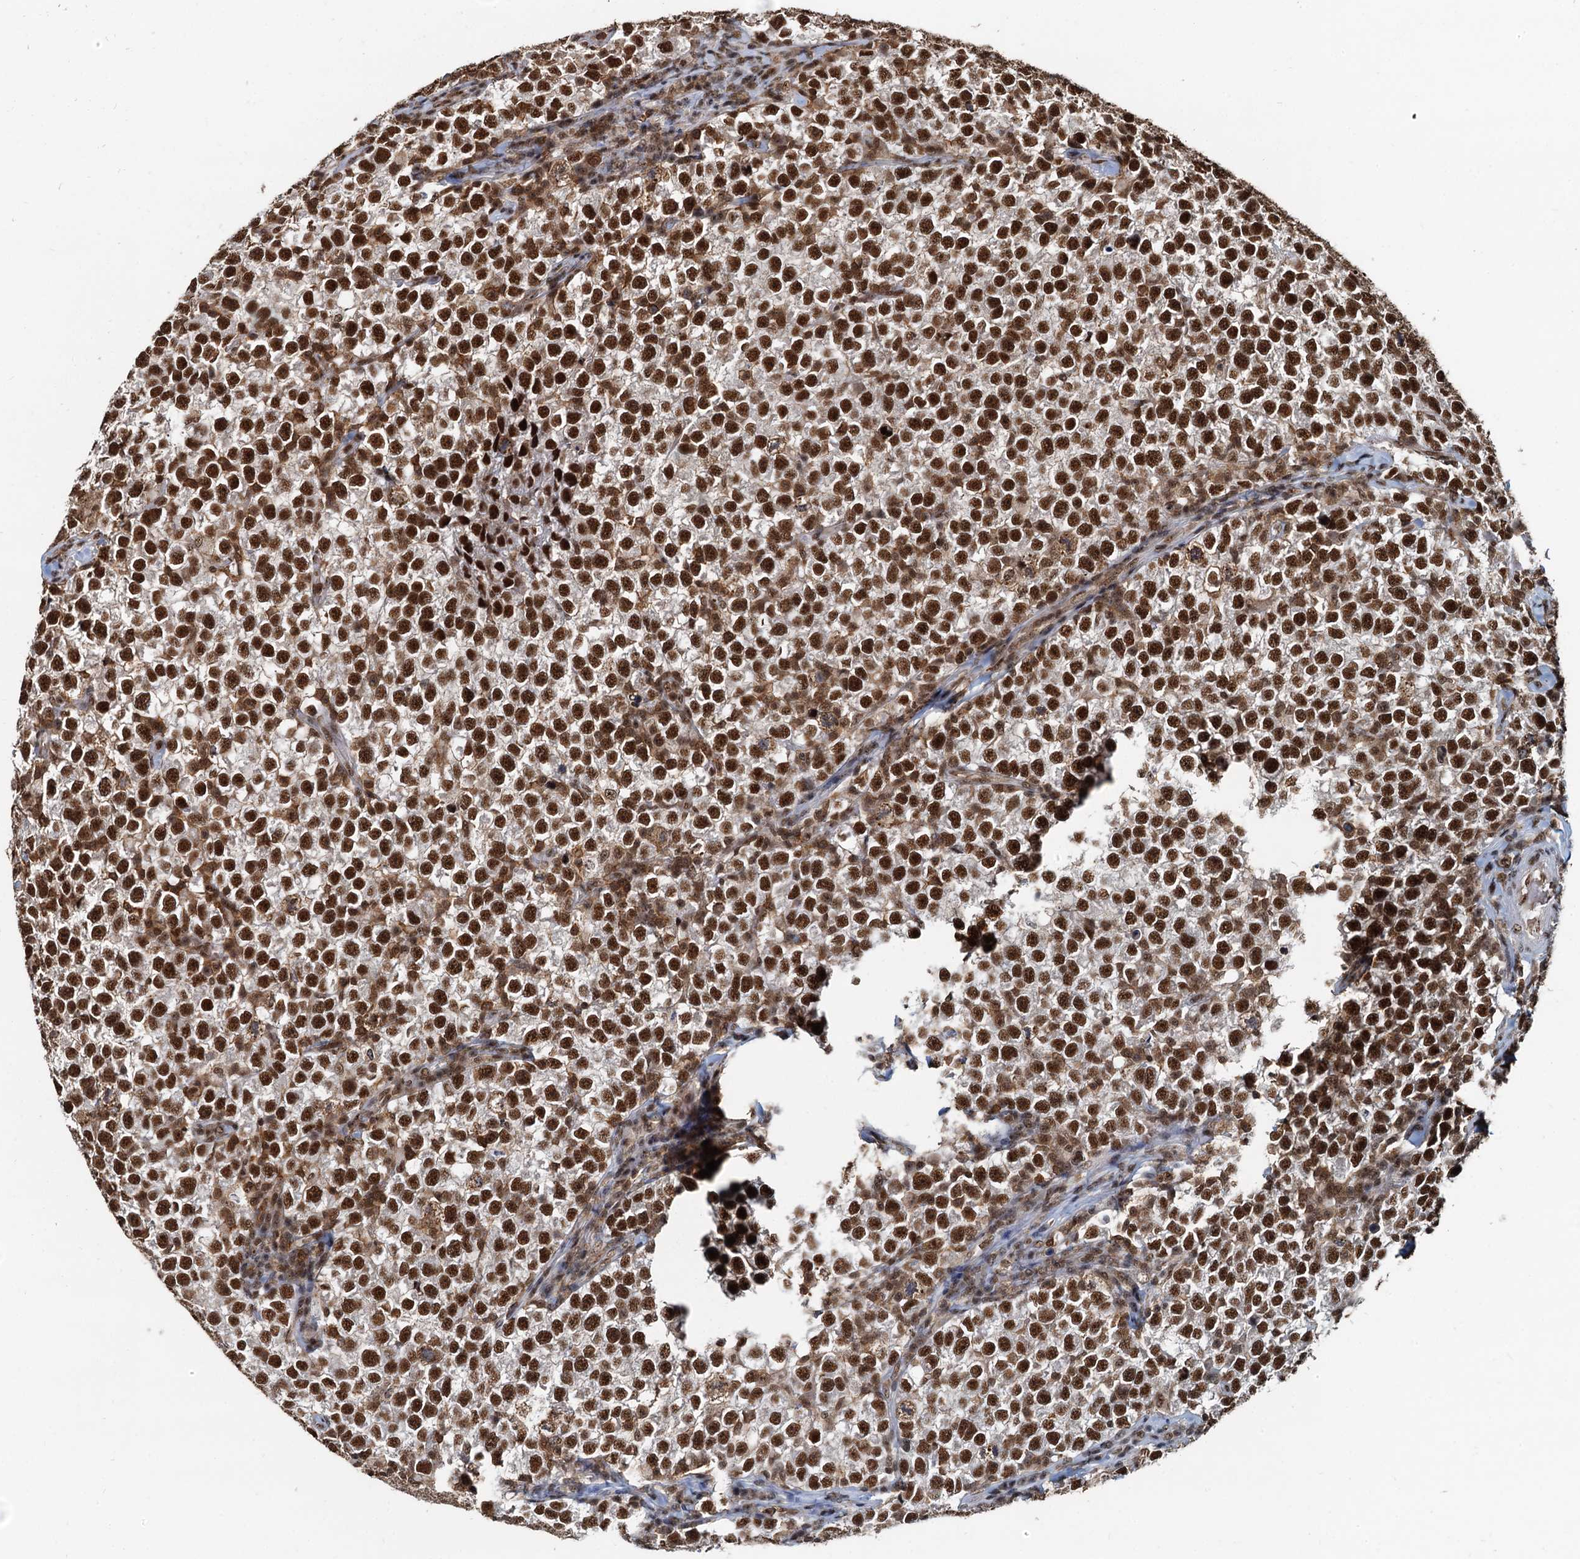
{"staining": {"intensity": "strong", "quantity": ">75%", "location": "nuclear"}, "tissue": "testis cancer", "cell_type": "Tumor cells", "image_type": "cancer", "snomed": [{"axis": "morphology", "description": "Normal tissue, NOS"}, {"axis": "morphology", "description": "Seminoma, NOS"}, {"axis": "topography", "description": "Testis"}], "caption": "Human testis seminoma stained with a brown dye exhibits strong nuclear positive staining in about >75% of tumor cells.", "gene": "RSRC2", "patient": {"sex": "male", "age": 43}}